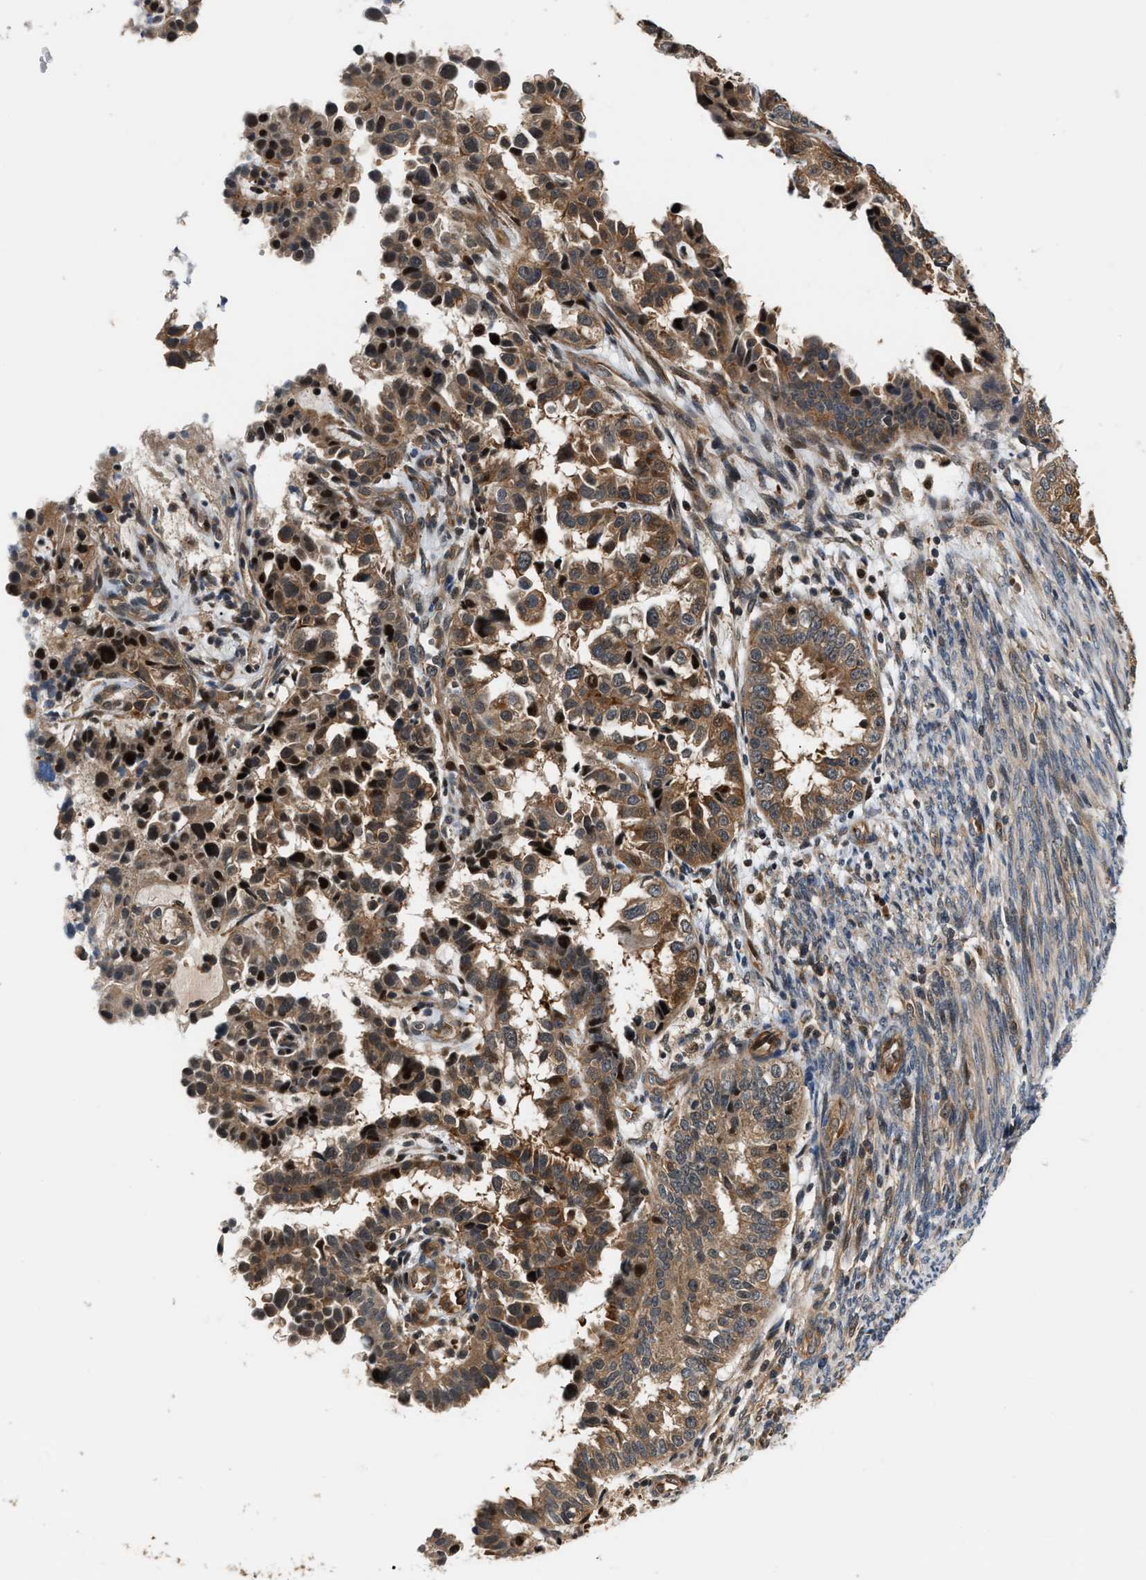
{"staining": {"intensity": "moderate", "quantity": ">75%", "location": "cytoplasmic/membranous"}, "tissue": "endometrial cancer", "cell_type": "Tumor cells", "image_type": "cancer", "snomed": [{"axis": "morphology", "description": "Adenocarcinoma, NOS"}, {"axis": "topography", "description": "Endometrium"}], "caption": "High-power microscopy captured an immunohistochemistry (IHC) photomicrograph of endometrial cancer (adenocarcinoma), revealing moderate cytoplasmic/membranous staining in about >75% of tumor cells.", "gene": "TUT7", "patient": {"sex": "female", "age": 85}}